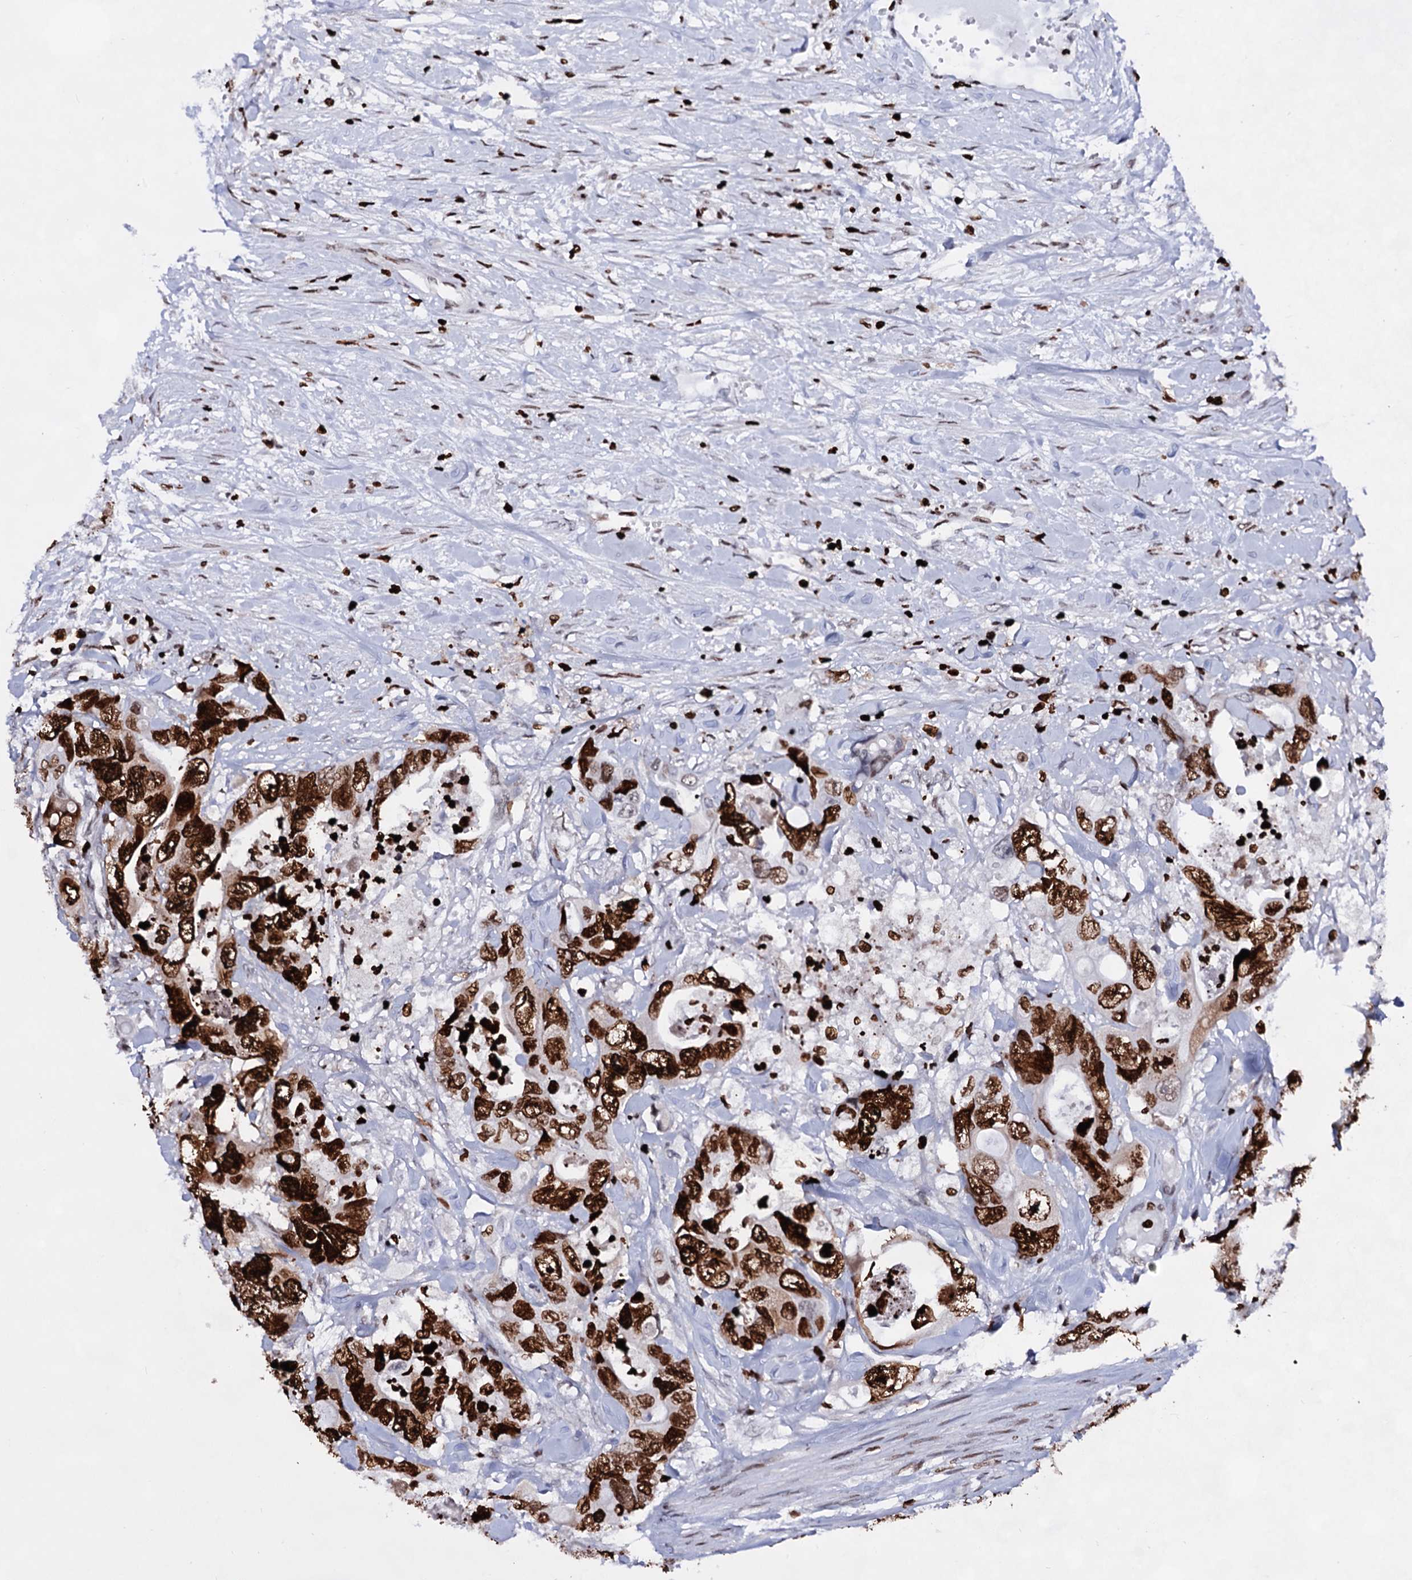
{"staining": {"intensity": "strong", "quantity": ">75%", "location": "nuclear"}, "tissue": "colorectal cancer", "cell_type": "Tumor cells", "image_type": "cancer", "snomed": [{"axis": "morphology", "description": "Adenocarcinoma, NOS"}, {"axis": "topography", "description": "Rectum"}], "caption": "A histopathology image of human colorectal adenocarcinoma stained for a protein displays strong nuclear brown staining in tumor cells.", "gene": "HMGB2", "patient": {"sex": "male", "age": 57}}